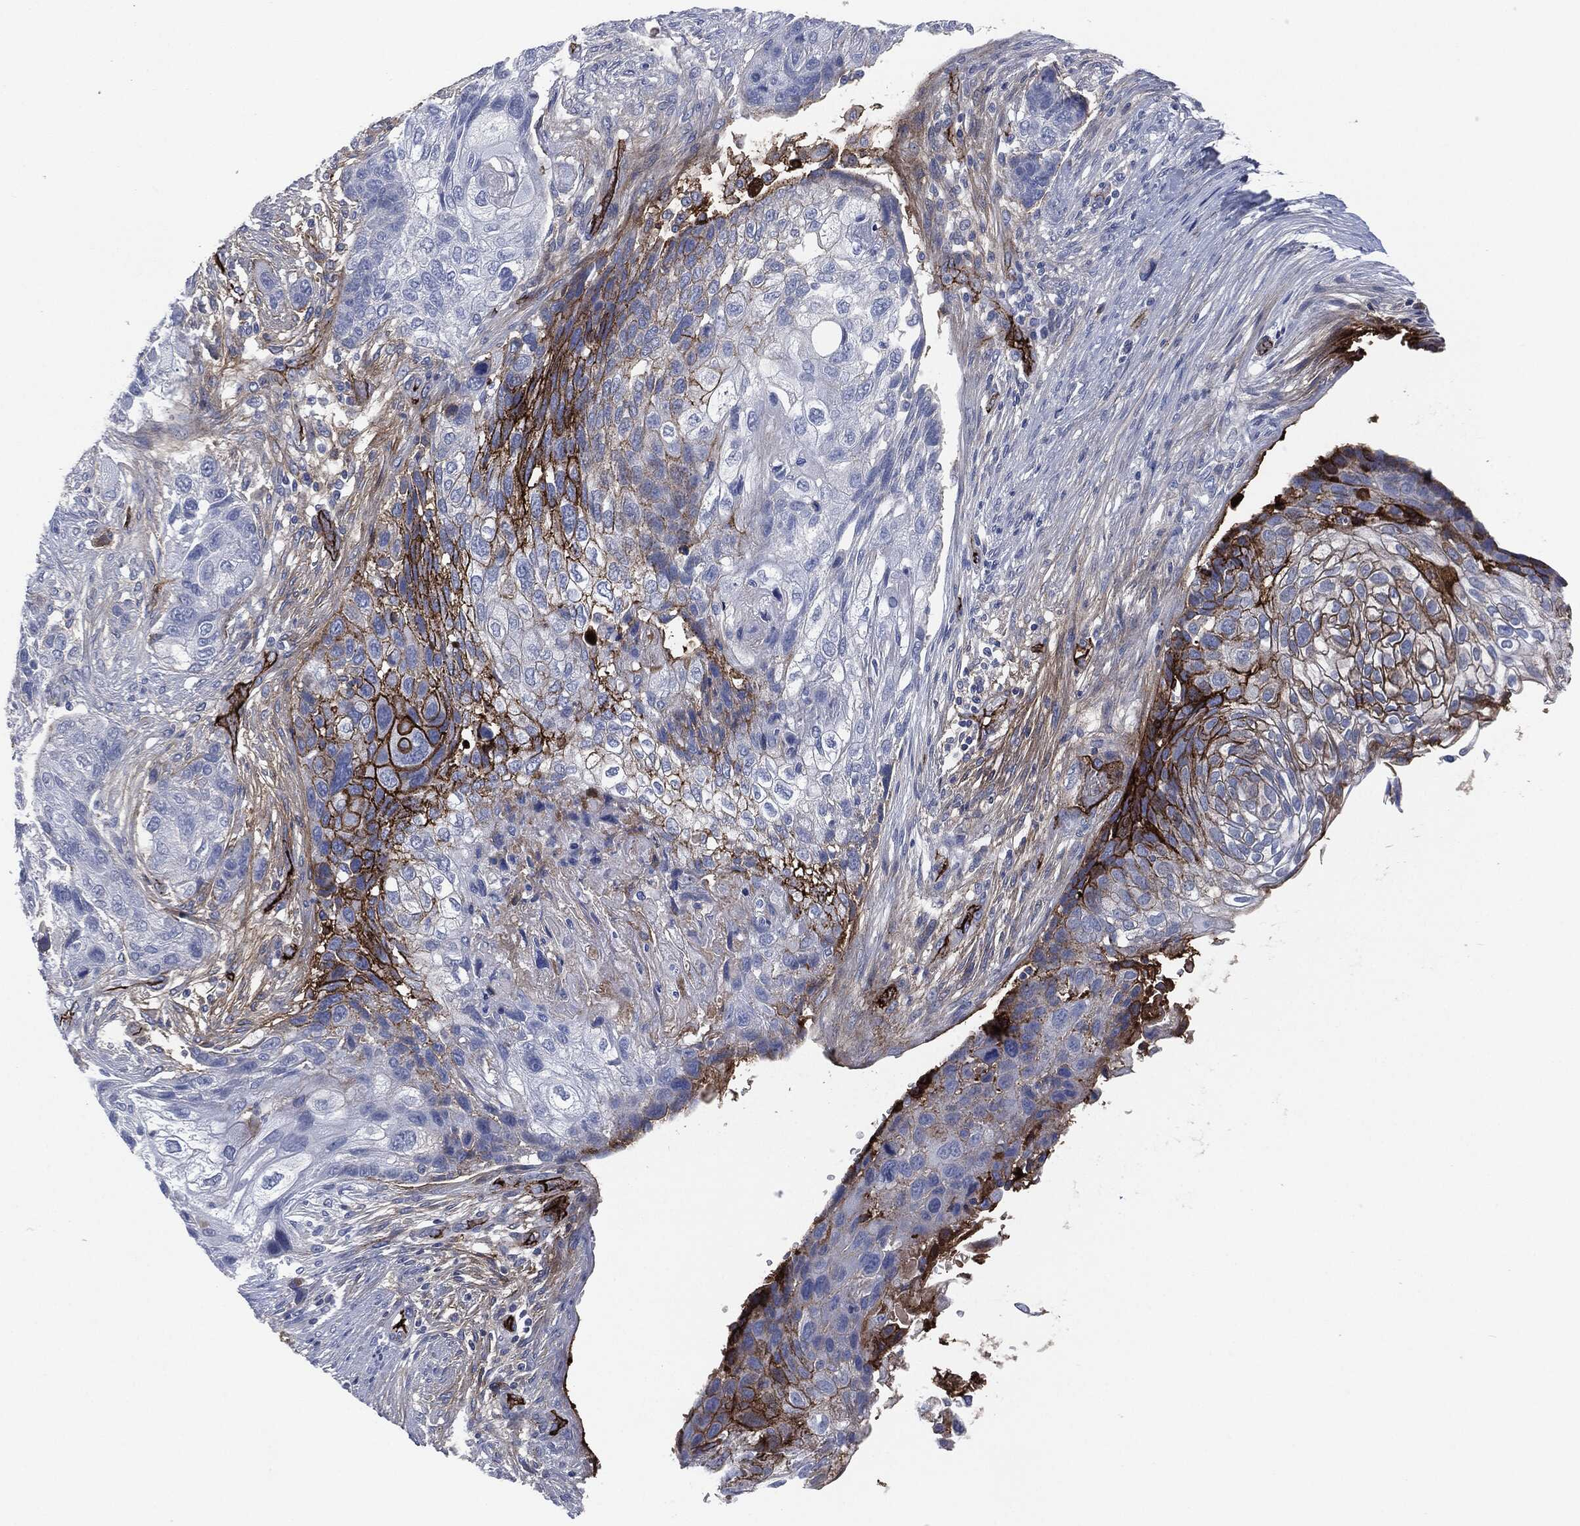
{"staining": {"intensity": "strong", "quantity": "25%-75%", "location": "cytoplasmic/membranous"}, "tissue": "lung cancer", "cell_type": "Tumor cells", "image_type": "cancer", "snomed": [{"axis": "morphology", "description": "Normal tissue, NOS"}, {"axis": "morphology", "description": "Squamous cell carcinoma, NOS"}, {"axis": "topography", "description": "Bronchus"}, {"axis": "topography", "description": "Lung"}], "caption": "This is a micrograph of IHC staining of lung cancer, which shows strong expression in the cytoplasmic/membranous of tumor cells.", "gene": "APOB", "patient": {"sex": "male", "age": 69}}